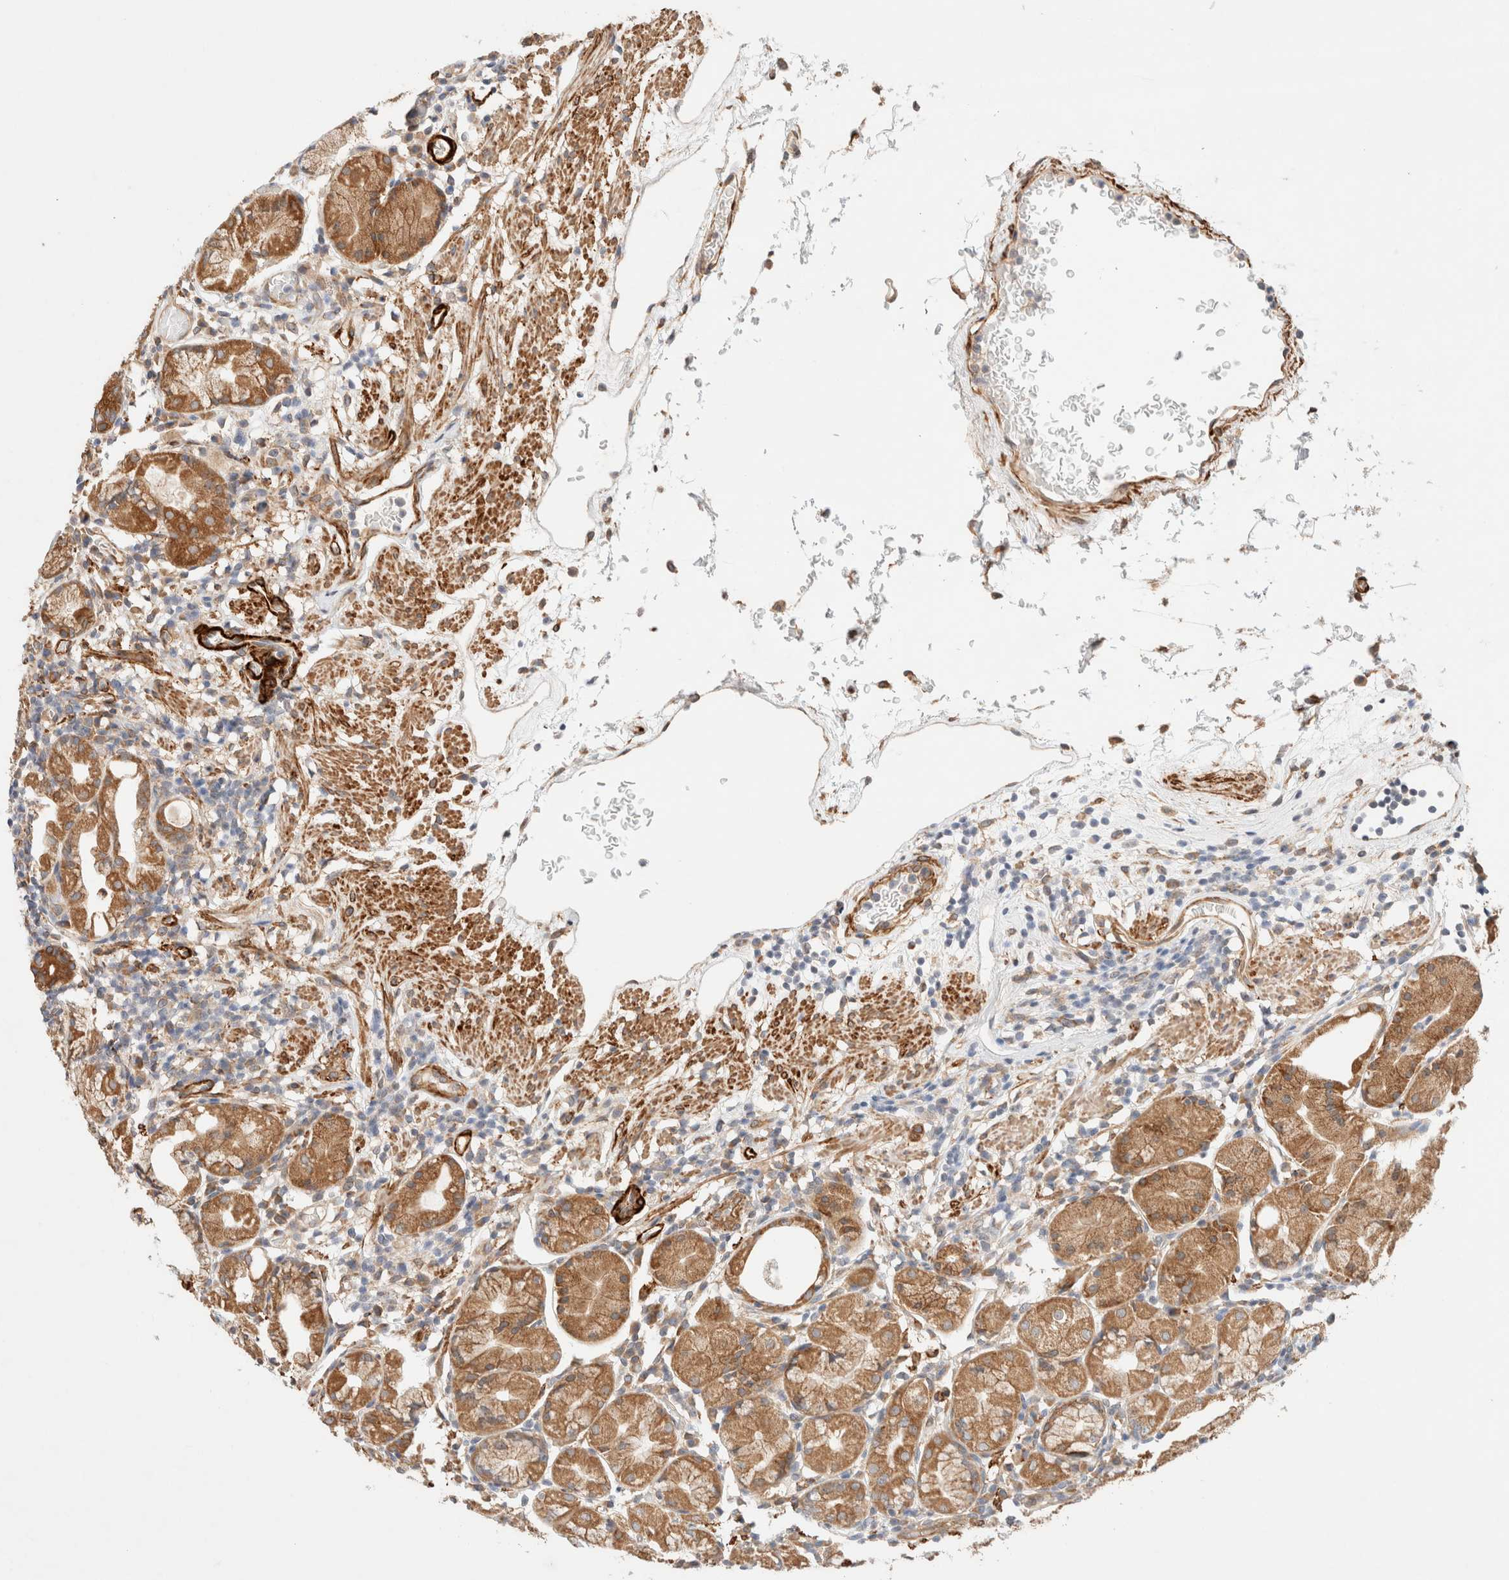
{"staining": {"intensity": "moderate", "quantity": ">75%", "location": "cytoplasmic/membranous"}, "tissue": "stomach", "cell_type": "Glandular cells", "image_type": "normal", "snomed": [{"axis": "morphology", "description": "Normal tissue, NOS"}, {"axis": "topography", "description": "Stomach"}, {"axis": "topography", "description": "Stomach, lower"}], "caption": "IHC (DAB (3,3'-diaminobenzidine)) staining of unremarkable stomach shows moderate cytoplasmic/membranous protein positivity in about >75% of glandular cells. (Stains: DAB in brown, nuclei in blue, Microscopy: brightfield microscopy at high magnification).", "gene": "RRP15", "patient": {"sex": "female", "age": 75}}